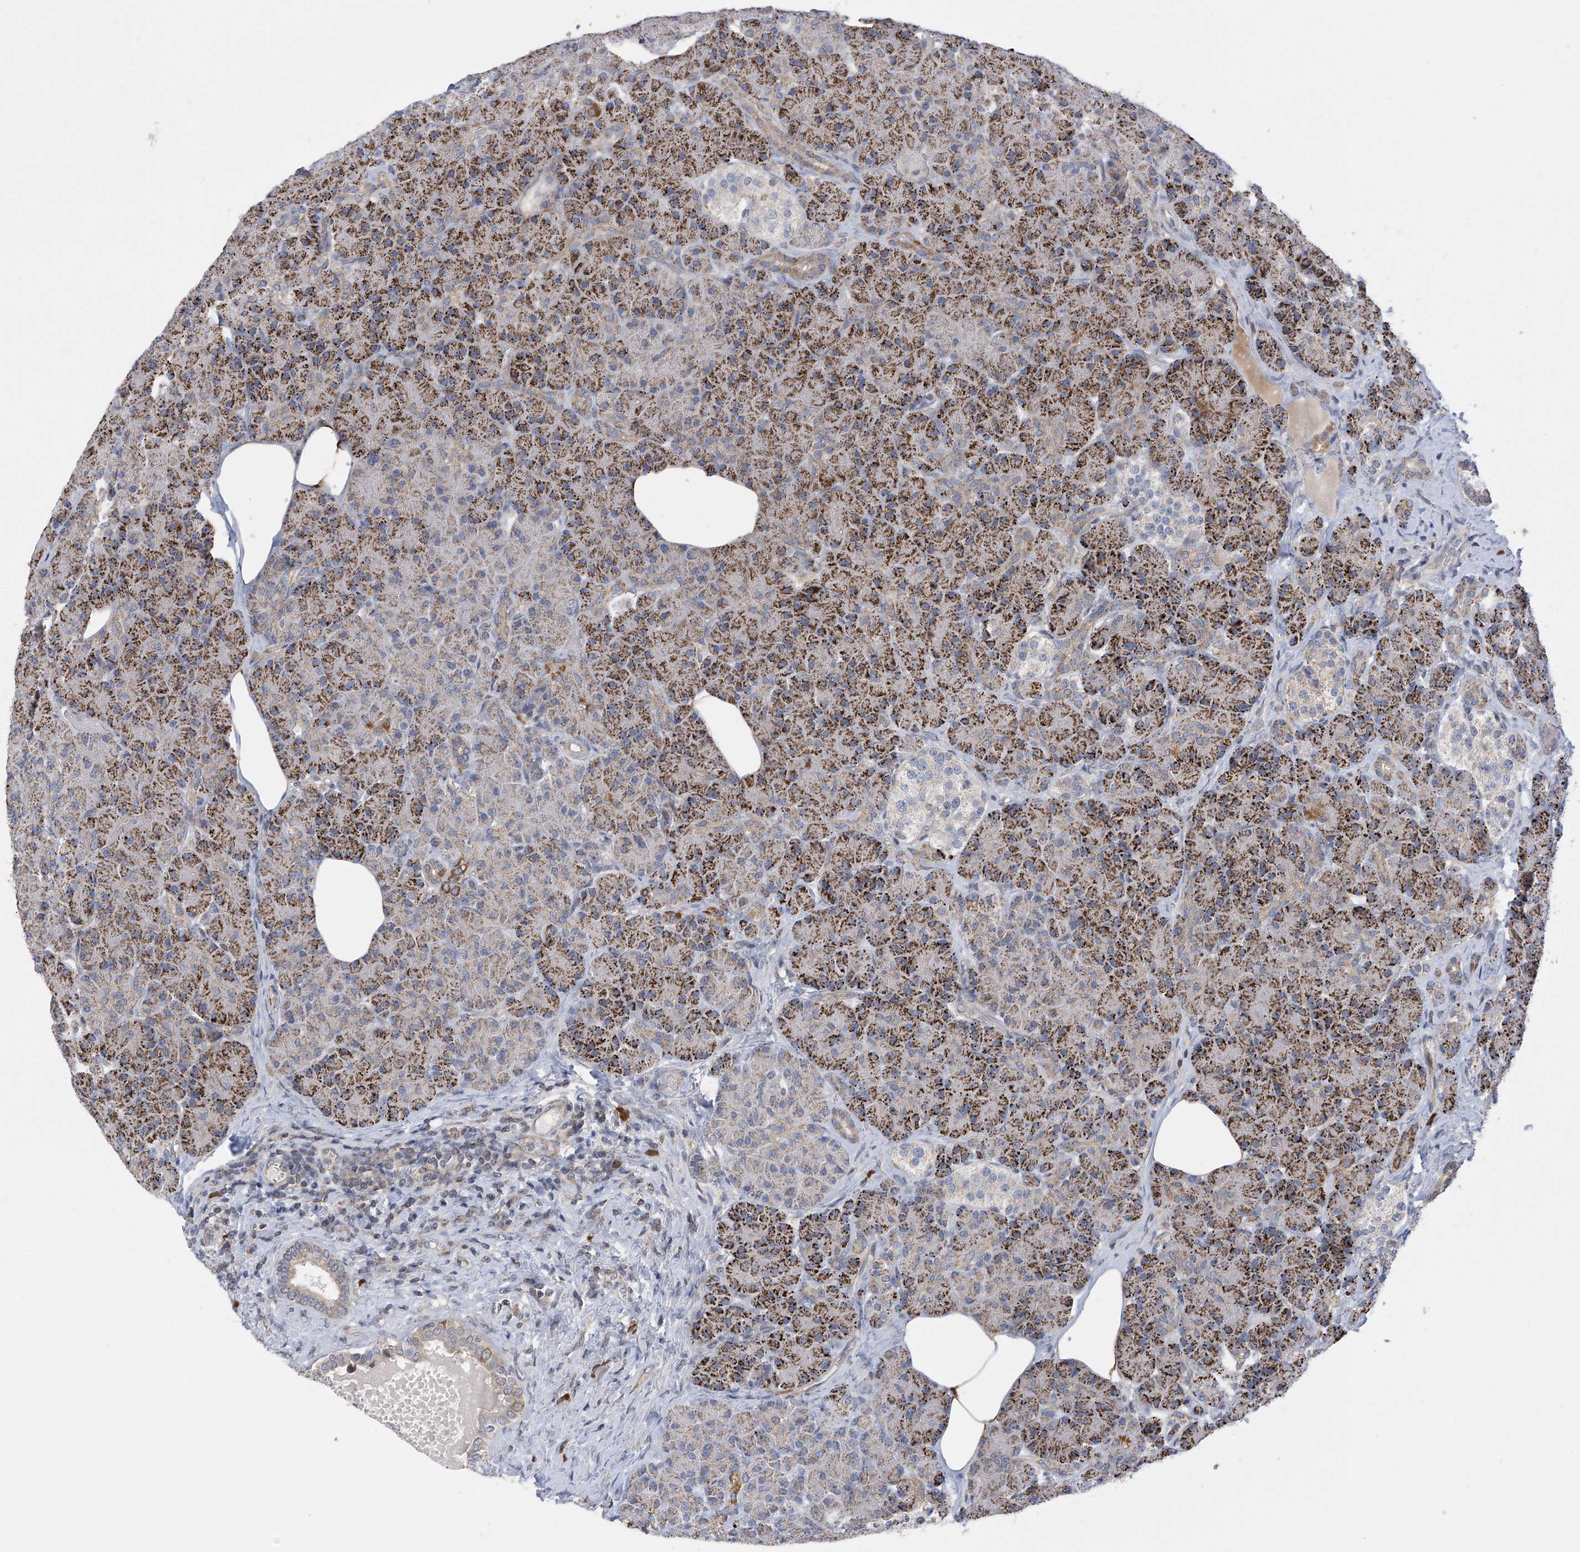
{"staining": {"intensity": "strong", "quantity": "25%-75%", "location": "cytoplasmic/membranous"}, "tissue": "pancreas", "cell_type": "Exocrine glandular cells", "image_type": "normal", "snomed": [{"axis": "morphology", "description": "Normal tissue, NOS"}, {"axis": "topography", "description": "Pancreas"}], "caption": "Strong cytoplasmic/membranous positivity for a protein is seen in approximately 25%-75% of exocrine glandular cells of unremarkable pancreas using immunohistochemistry (IHC).", "gene": "SLCO4A1", "patient": {"sex": "female", "age": 43}}